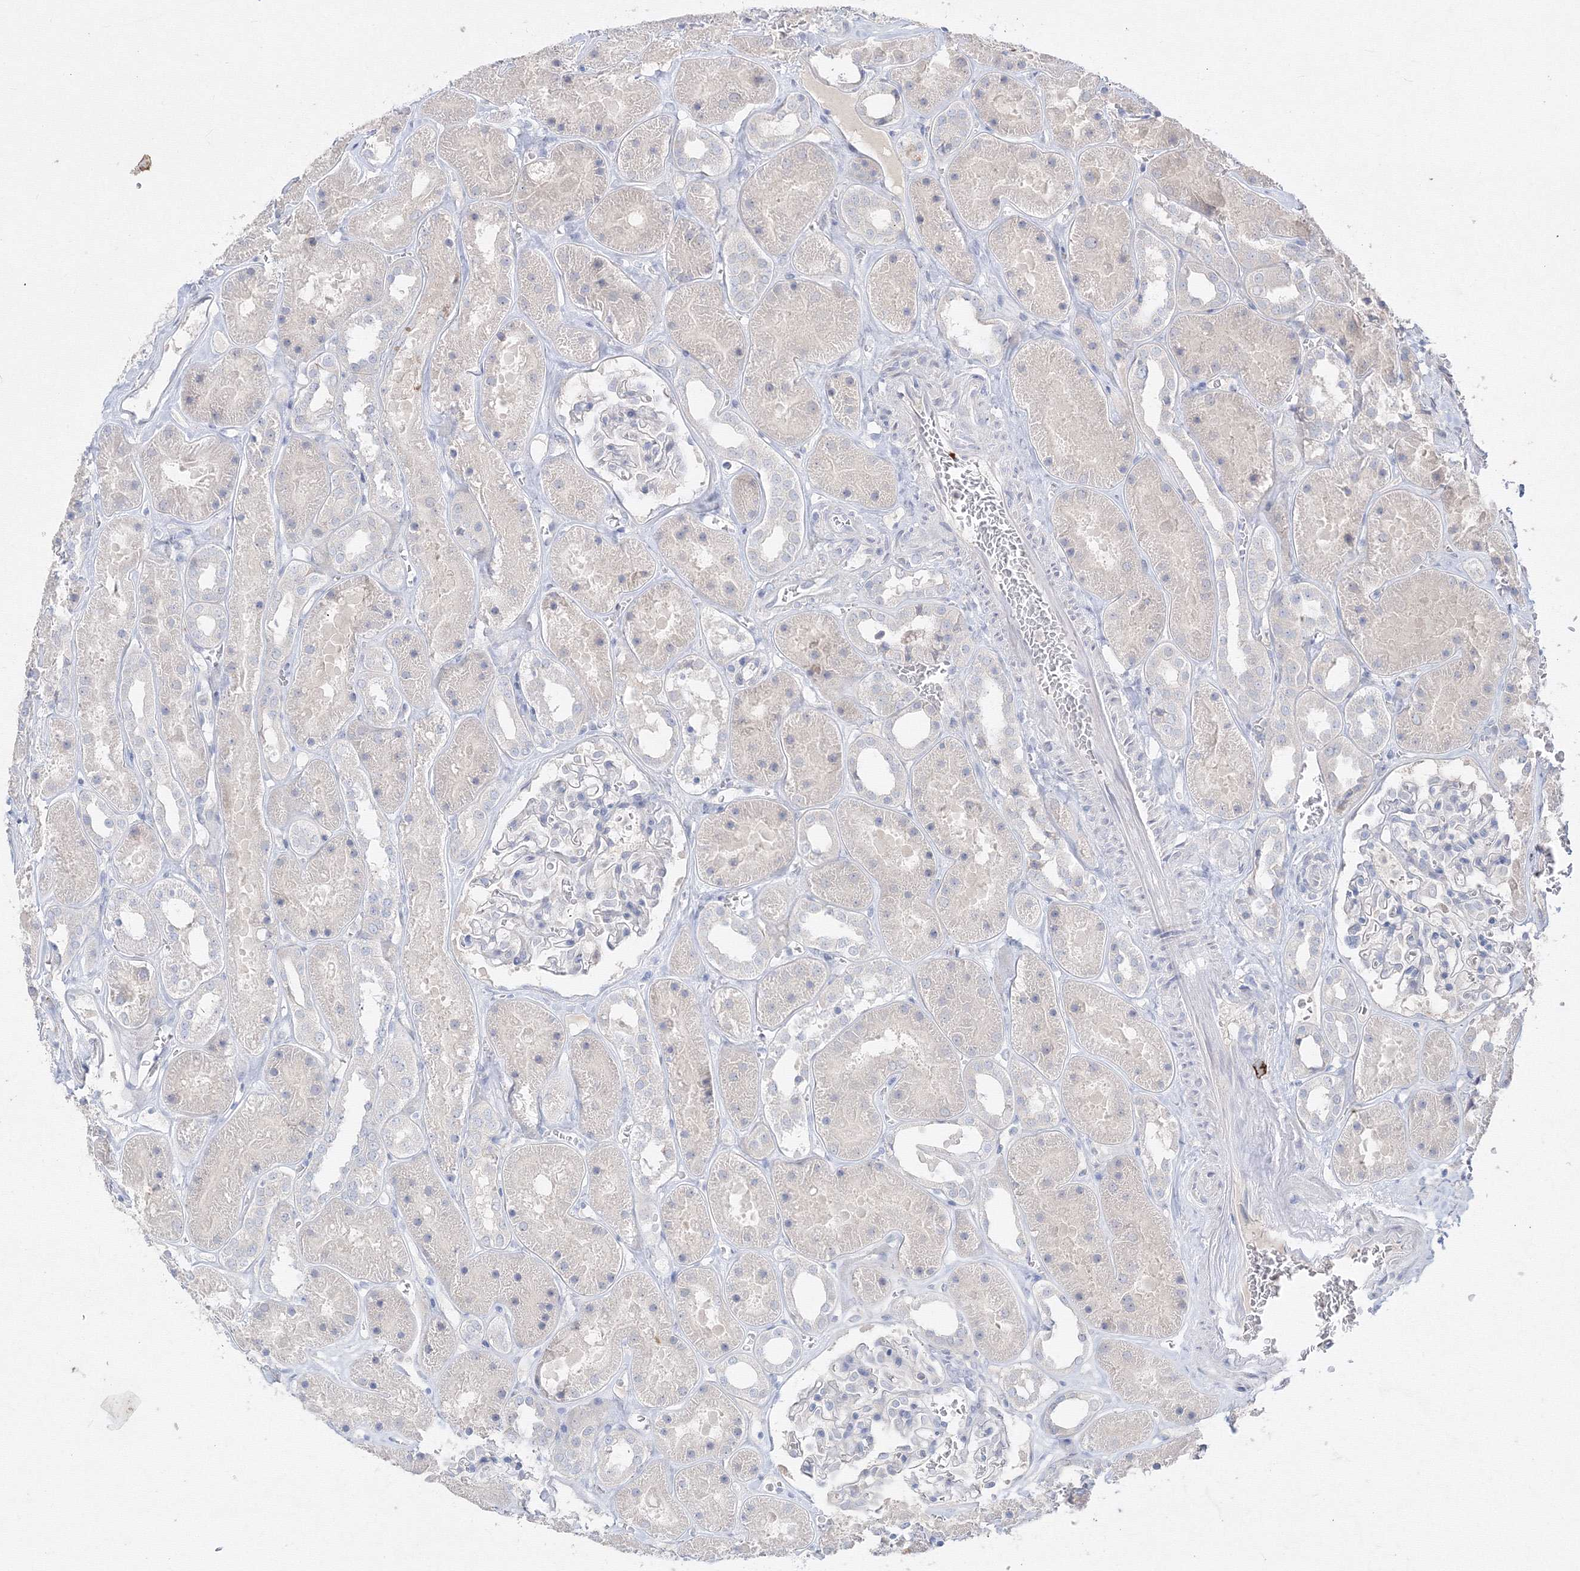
{"staining": {"intensity": "negative", "quantity": "none", "location": "none"}, "tissue": "kidney", "cell_type": "Cells in glomeruli", "image_type": "normal", "snomed": [{"axis": "morphology", "description": "Normal tissue, NOS"}, {"axis": "topography", "description": "Kidney"}], "caption": "IHC histopathology image of unremarkable human kidney stained for a protein (brown), which displays no expression in cells in glomeruli. (DAB immunohistochemistry (IHC) visualized using brightfield microscopy, high magnification).", "gene": "FBXL8", "patient": {"sex": "female", "age": 41}}